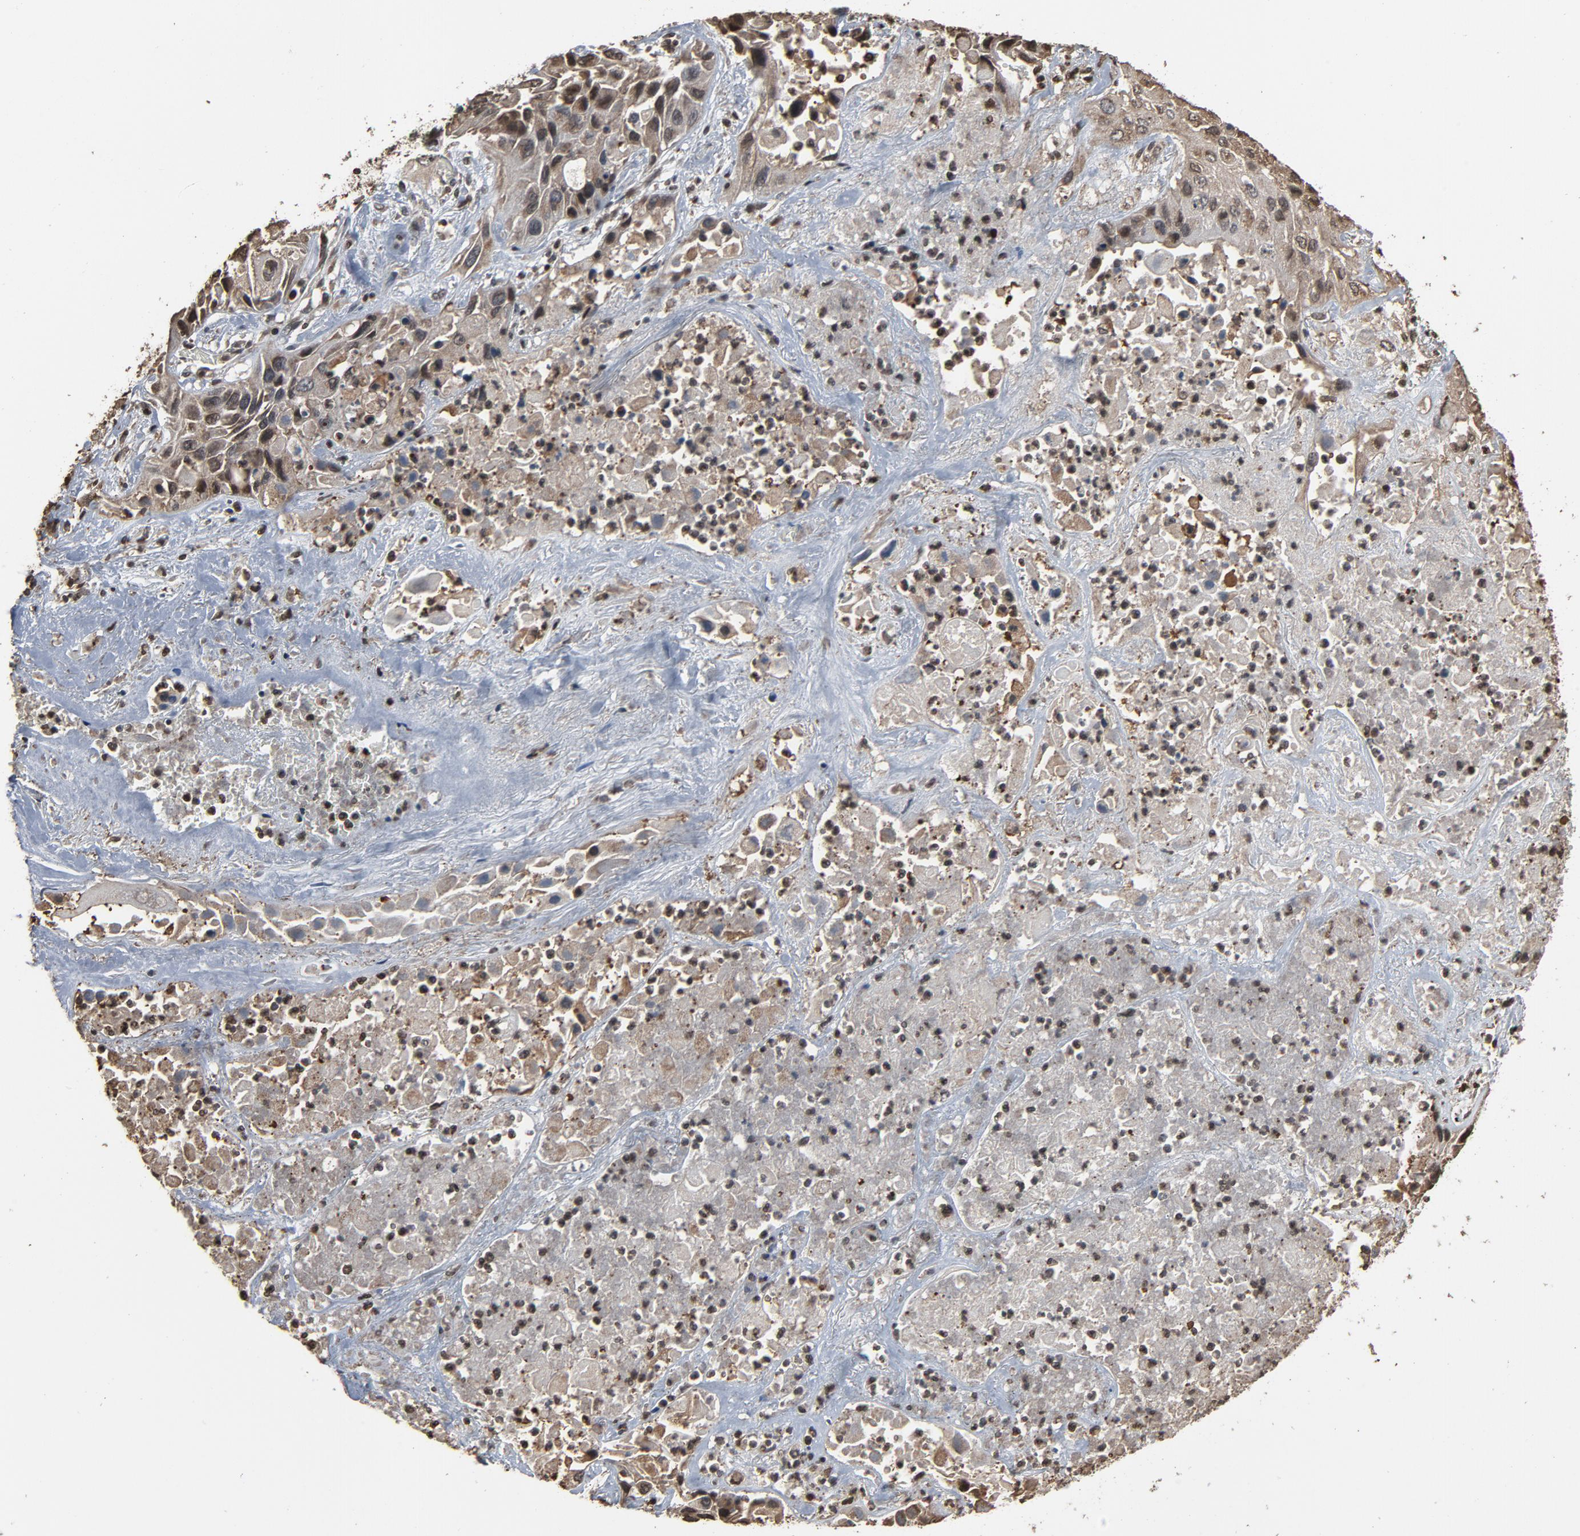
{"staining": {"intensity": "negative", "quantity": "none", "location": "none"}, "tissue": "lung cancer", "cell_type": "Tumor cells", "image_type": "cancer", "snomed": [{"axis": "morphology", "description": "Squamous cell carcinoma, NOS"}, {"axis": "topography", "description": "Lung"}], "caption": "Tumor cells show no significant protein staining in lung cancer (squamous cell carcinoma).", "gene": "UBE2D1", "patient": {"sex": "female", "age": 76}}